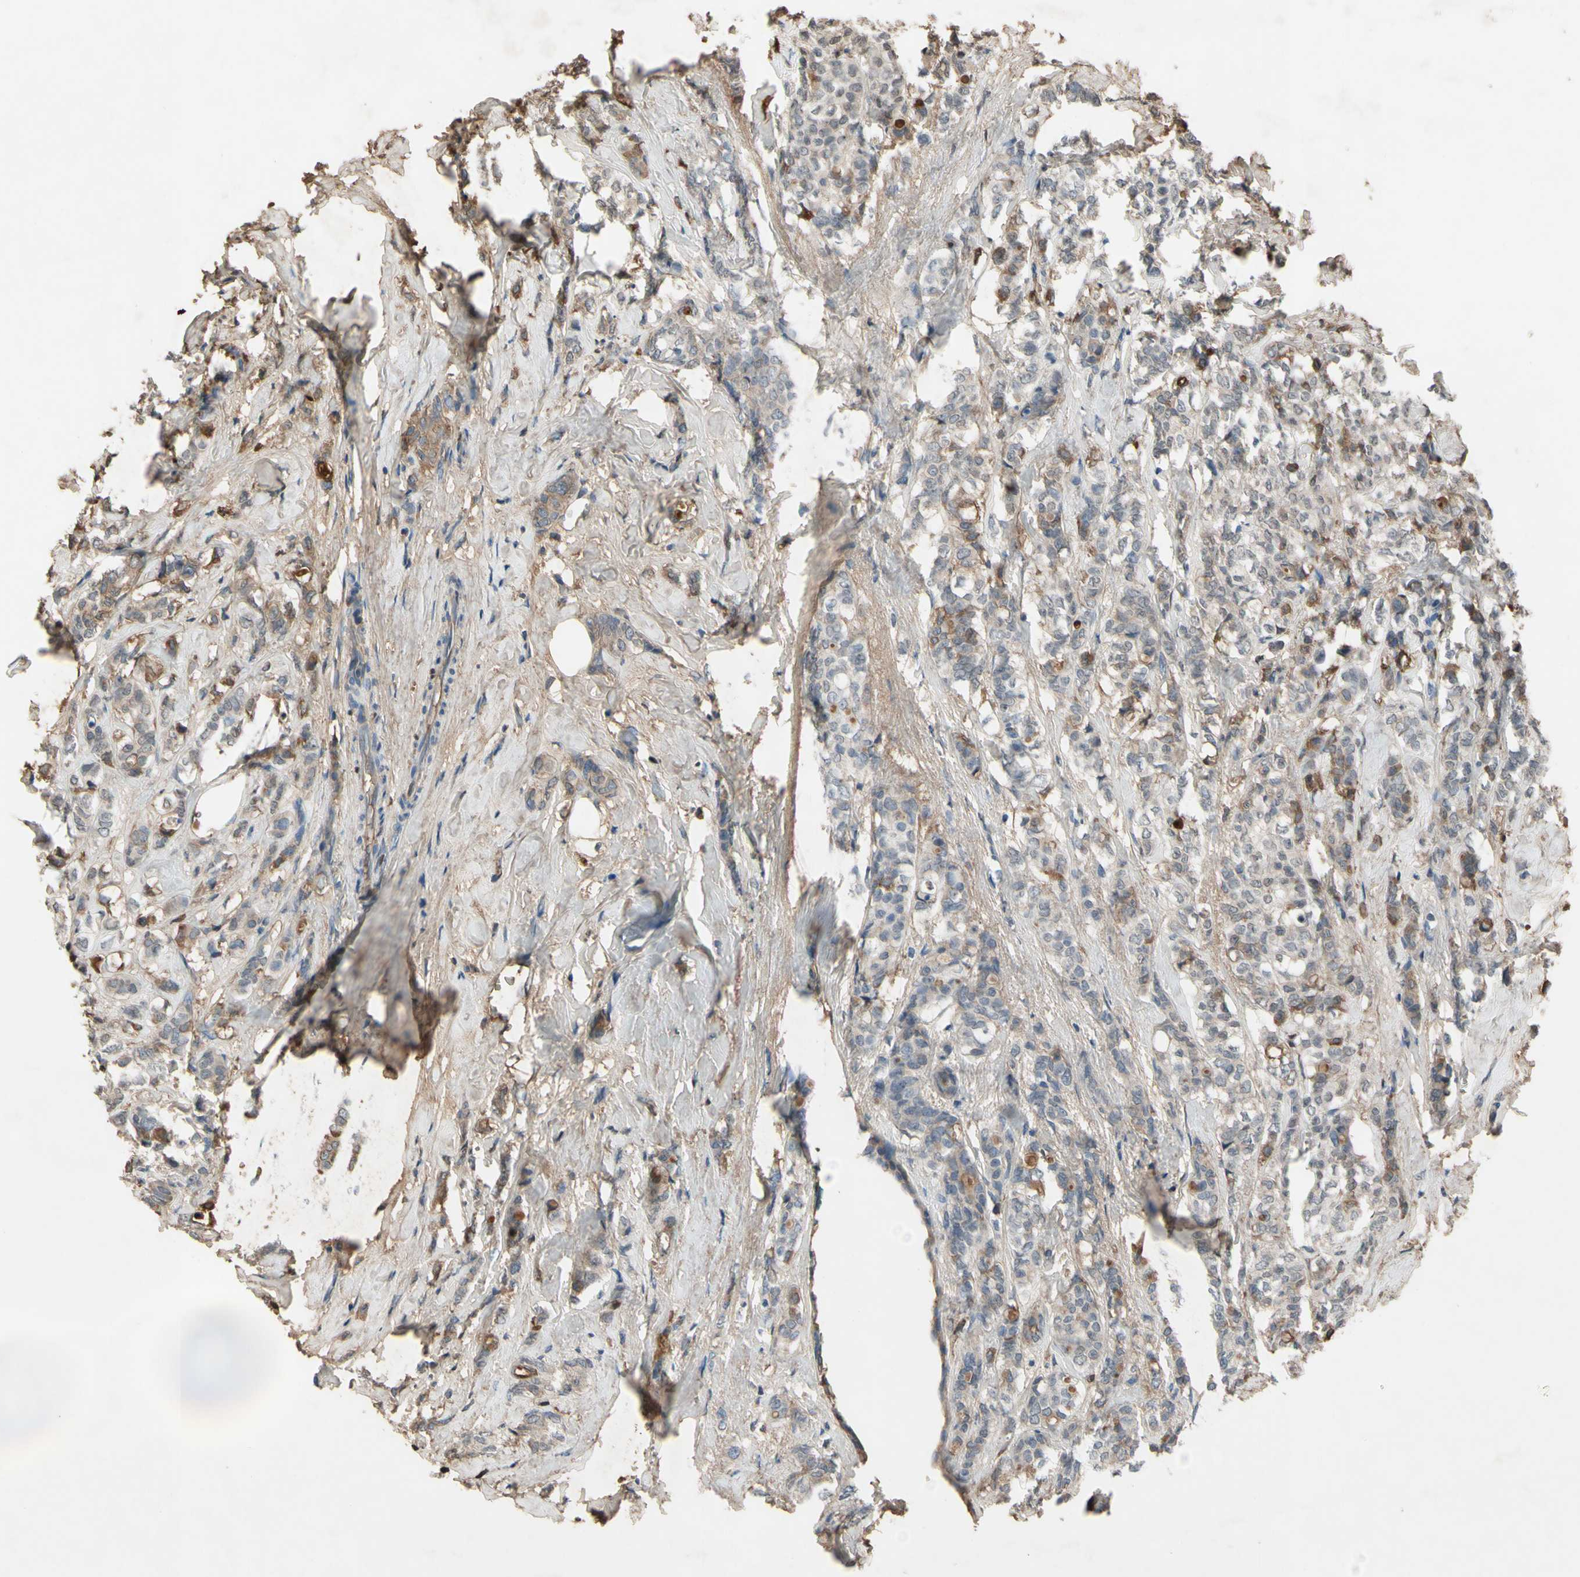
{"staining": {"intensity": "weak", "quantity": ">75%", "location": "cytoplasmic/membranous"}, "tissue": "breast cancer", "cell_type": "Tumor cells", "image_type": "cancer", "snomed": [{"axis": "morphology", "description": "Lobular carcinoma"}, {"axis": "topography", "description": "Breast"}], "caption": "A histopathology image of human breast lobular carcinoma stained for a protein demonstrates weak cytoplasmic/membranous brown staining in tumor cells. (Stains: DAB in brown, nuclei in blue, Microscopy: brightfield microscopy at high magnification).", "gene": "TIMP2", "patient": {"sex": "female", "age": 60}}